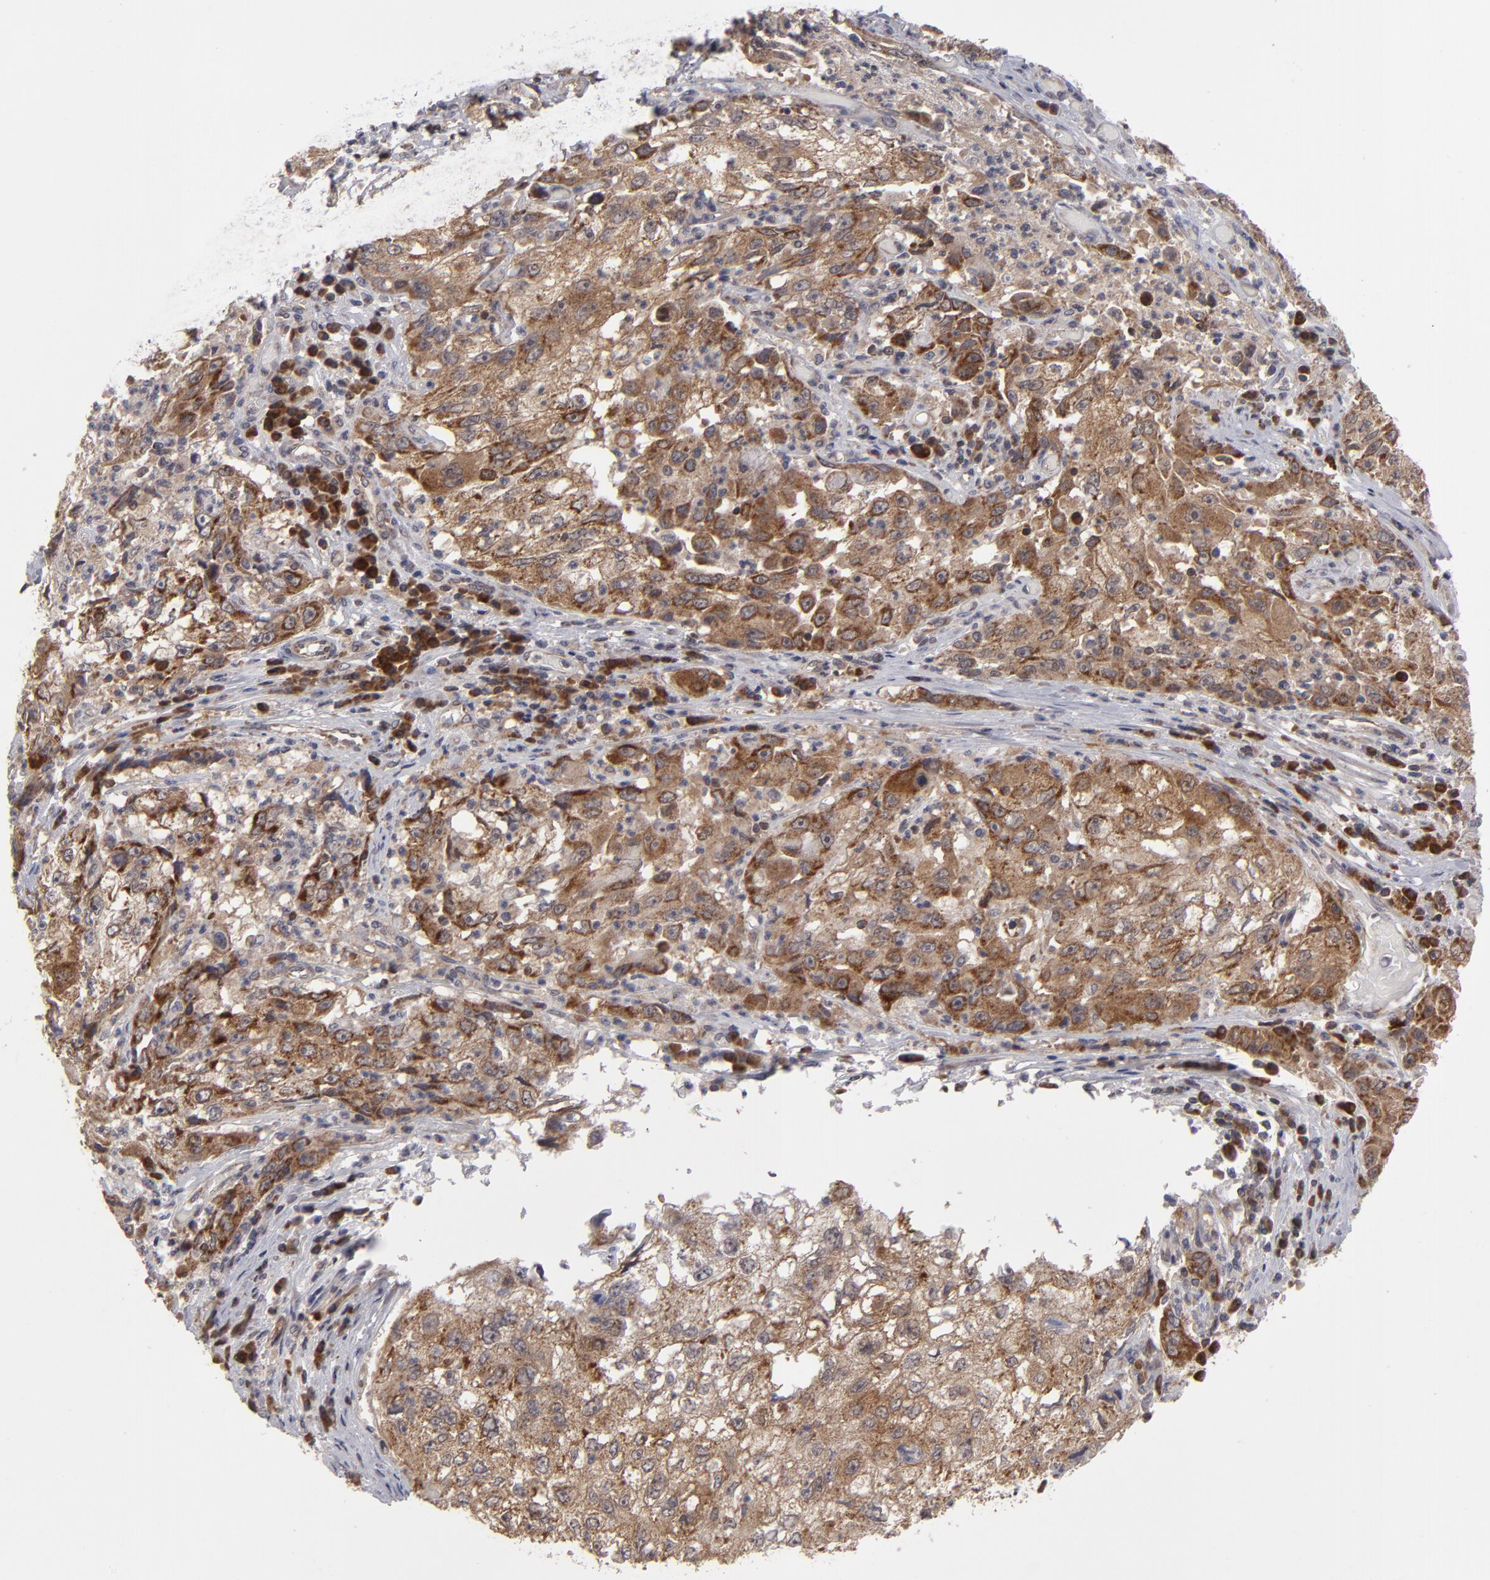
{"staining": {"intensity": "strong", "quantity": ">75%", "location": "cytoplasmic/membranous"}, "tissue": "cervical cancer", "cell_type": "Tumor cells", "image_type": "cancer", "snomed": [{"axis": "morphology", "description": "Squamous cell carcinoma, NOS"}, {"axis": "topography", "description": "Cervix"}], "caption": "IHC staining of cervical squamous cell carcinoma, which reveals high levels of strong cytoplasmic/membranous positivity in approximately >75% of tumor cells indicating strong cytoplasmic/membranous protein staining. The staining was performed using DAB (brown) for protein detection and nuclei were counterstained in hematoxylin (blue).", "gene": "GLCCI1", "patient": {"sex": "female", "age": 36}}